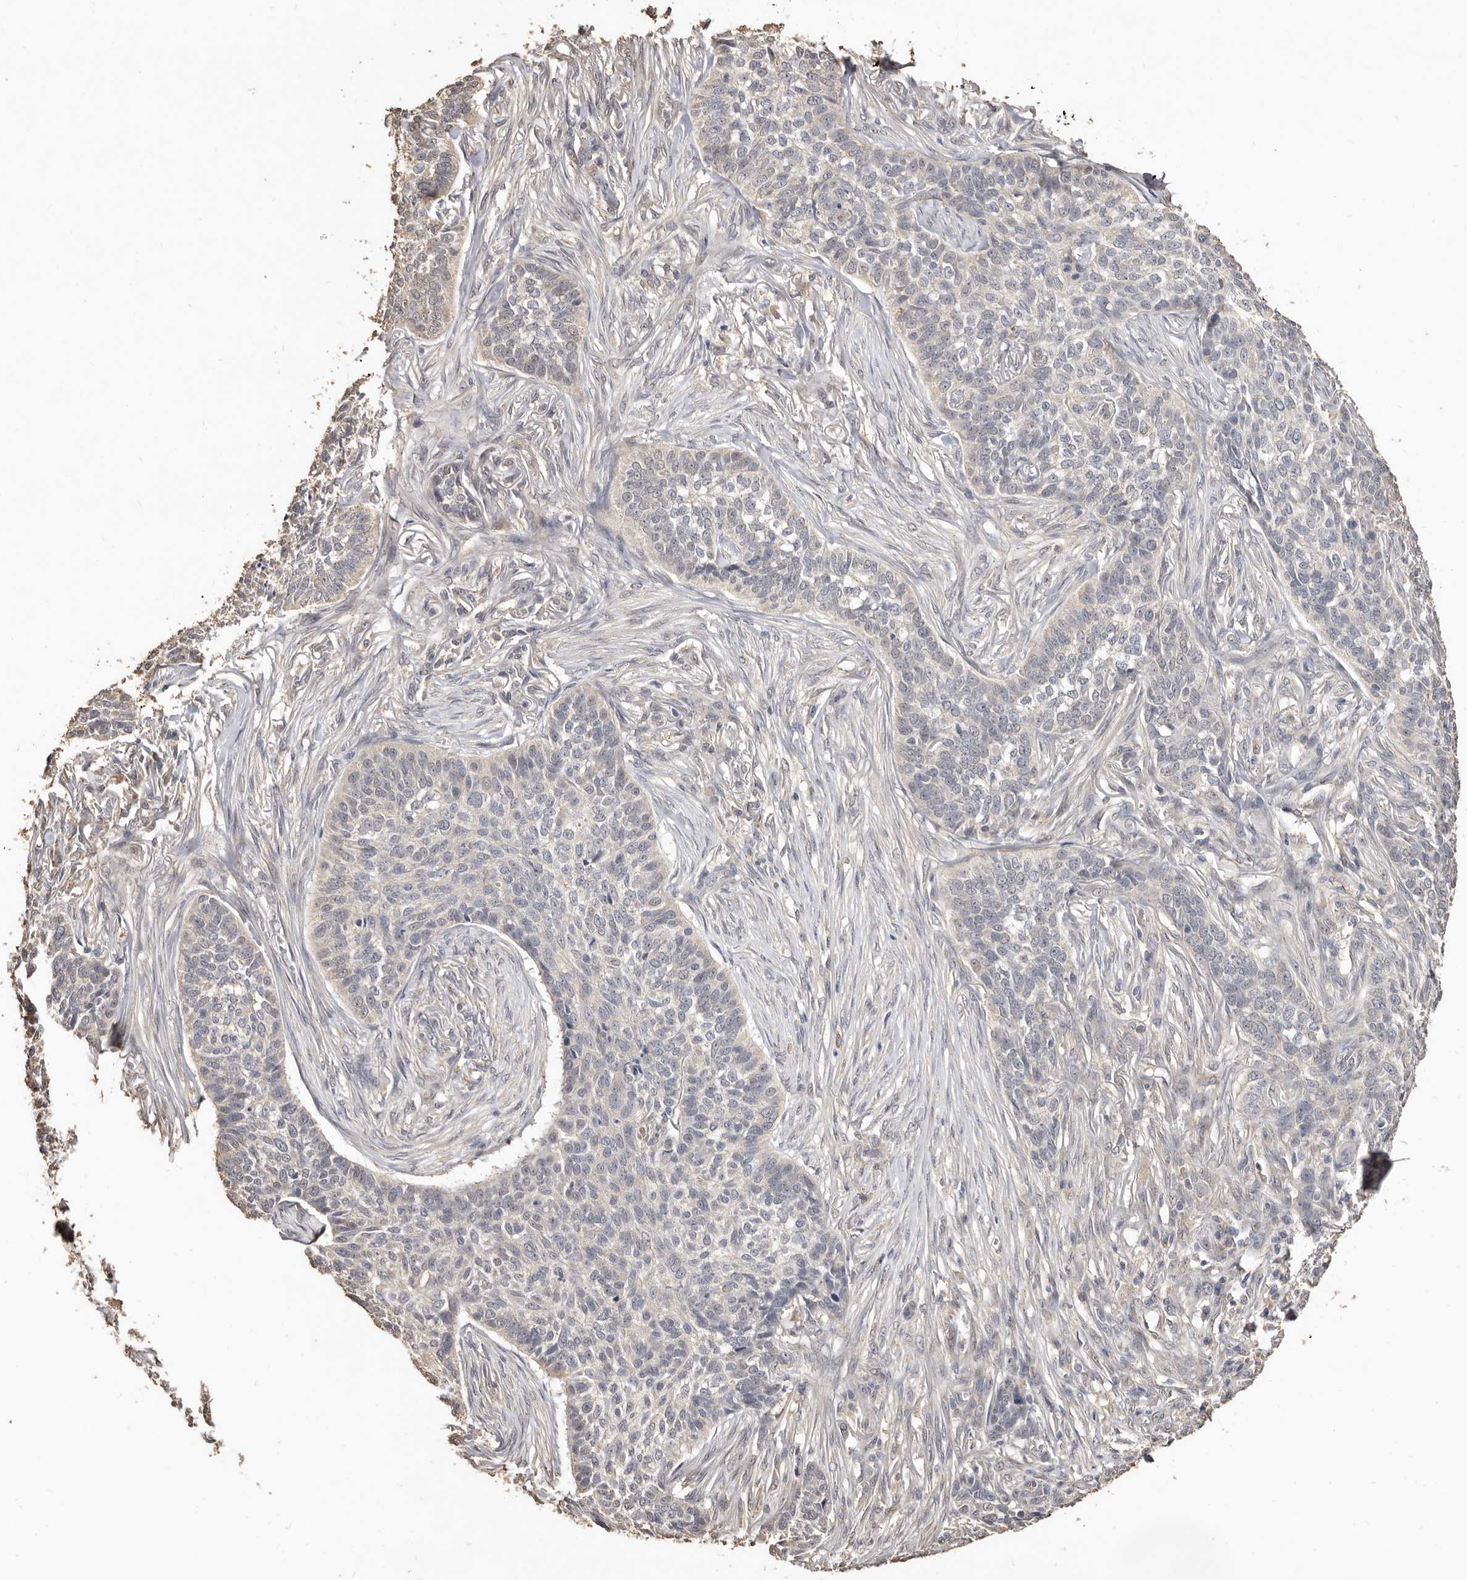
{"staining": {"intensity": "negative", "quantity": "none", "location": "none"}, "tissue": "skin cancer", "cell_type": "Tumor cells", "image_type": "cancer", "snomed": [{"axis": "morphology", "description": "Basal cell carcinoma"}, {"axis": "topography", "description": "Skin"}], "caption": "The IHC micrograph has no significant staining in tumor cells of basal cell carcinoma (skin) tissue. (Stains: DAB IHC with hematoxylin counter stain, Microscopy: brightfield microscopy at high magnification).", "gene": "INAVA", "patient": {"sex": "male", "age": 85}}